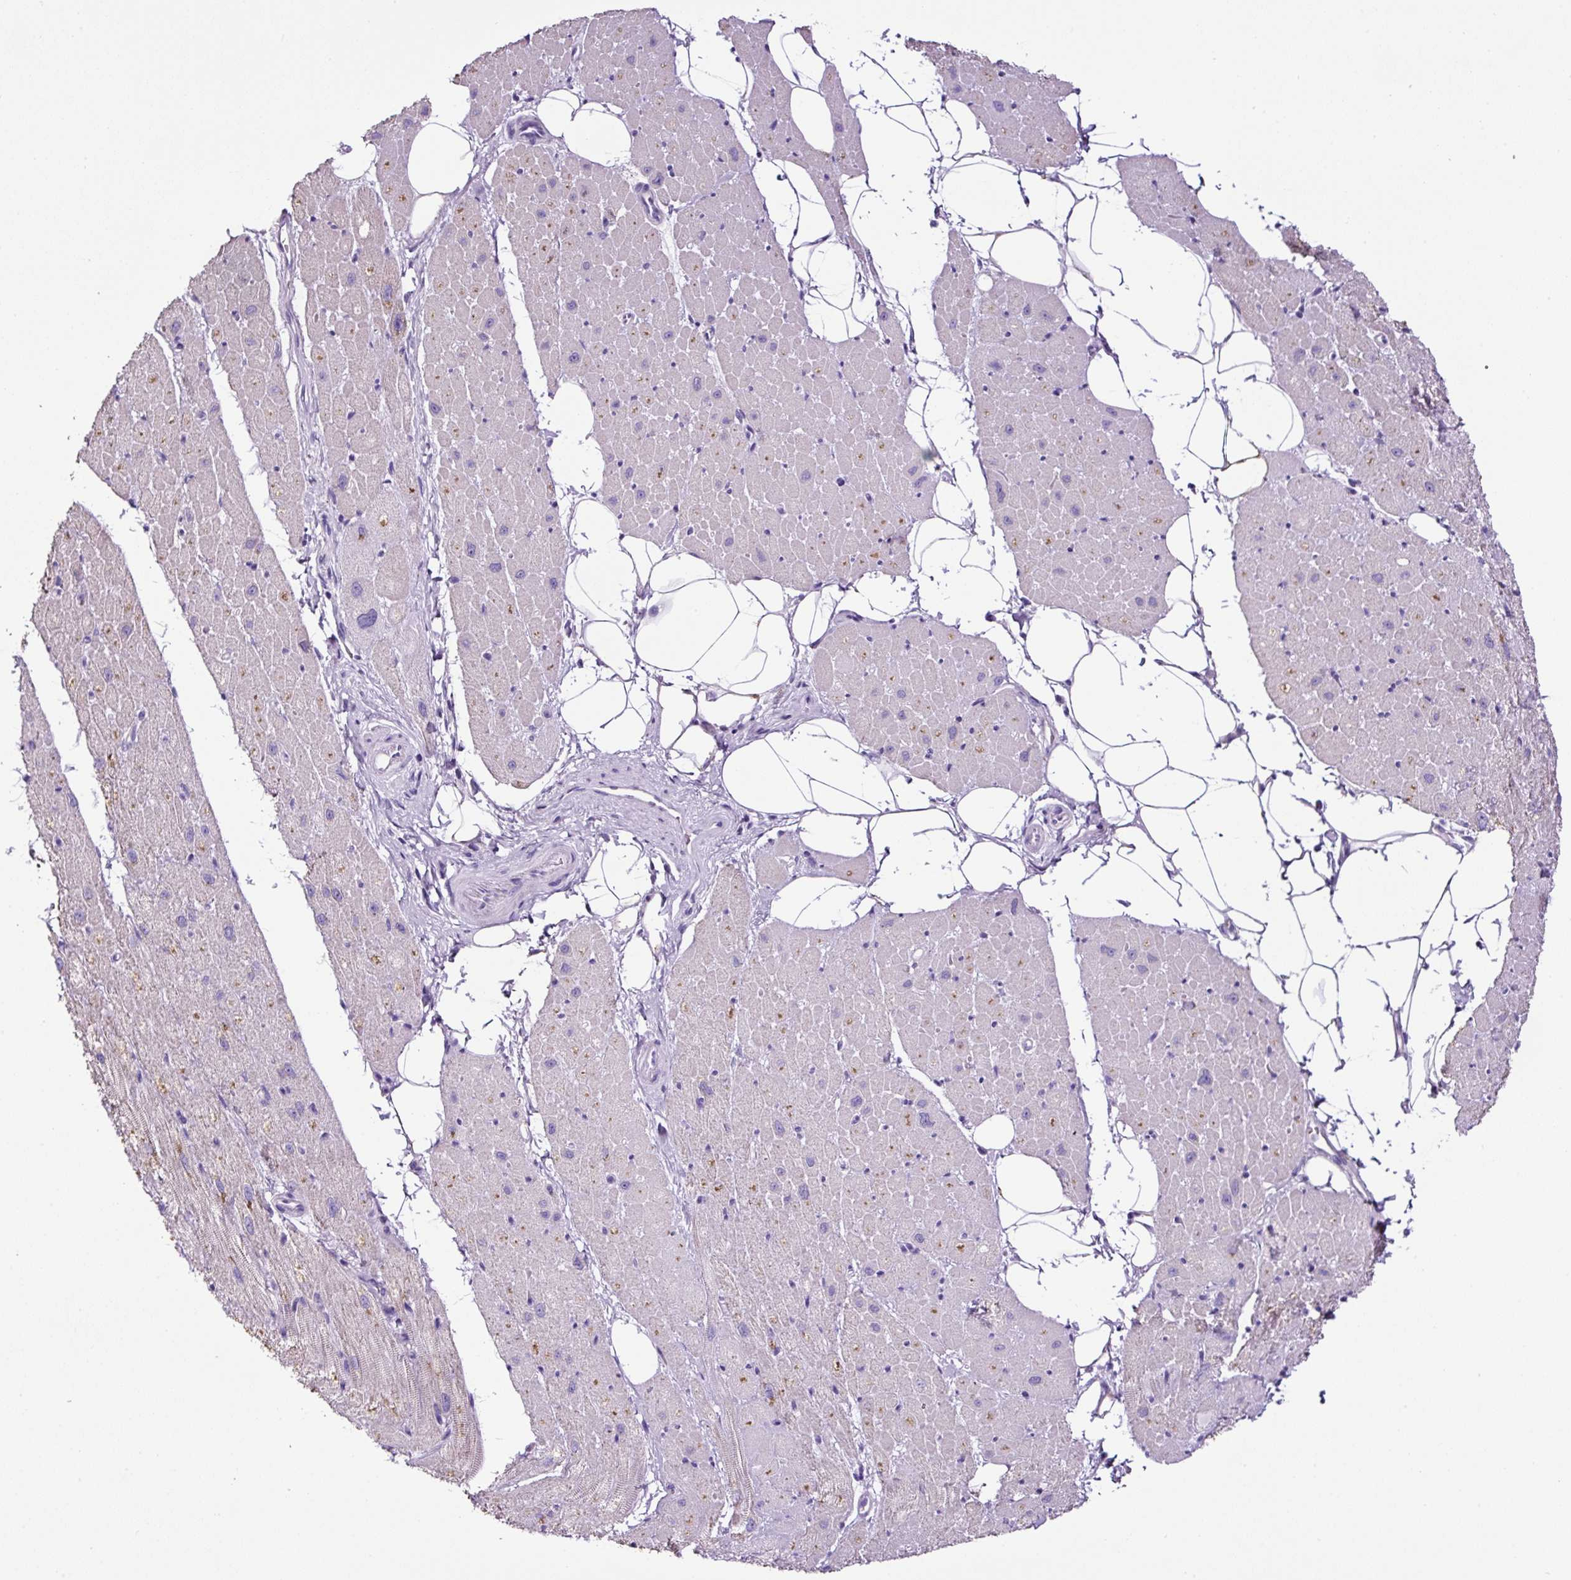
{"staining": {"intensity": "moderate", "quantity": "<25%", "location": "cytoplasmic/membranous"}, "tissue": "heart muscle", "cell_type": "Cardiomyocytes", "image_type": "normal", "snomed": [{"axis": "morphology", "description": "Normal tissue, NOS"}, {"axis": "topography", "description": "Heart"}], "caption": "Unremarkable heart muscle demonstrates moderate cytoplasmic/membranous positivity in approximately <25% of cardiomyocytes, visualized by immunohistochemistry.", "gene": "SP8", "patient": {"sex": "male", "age": 62}}